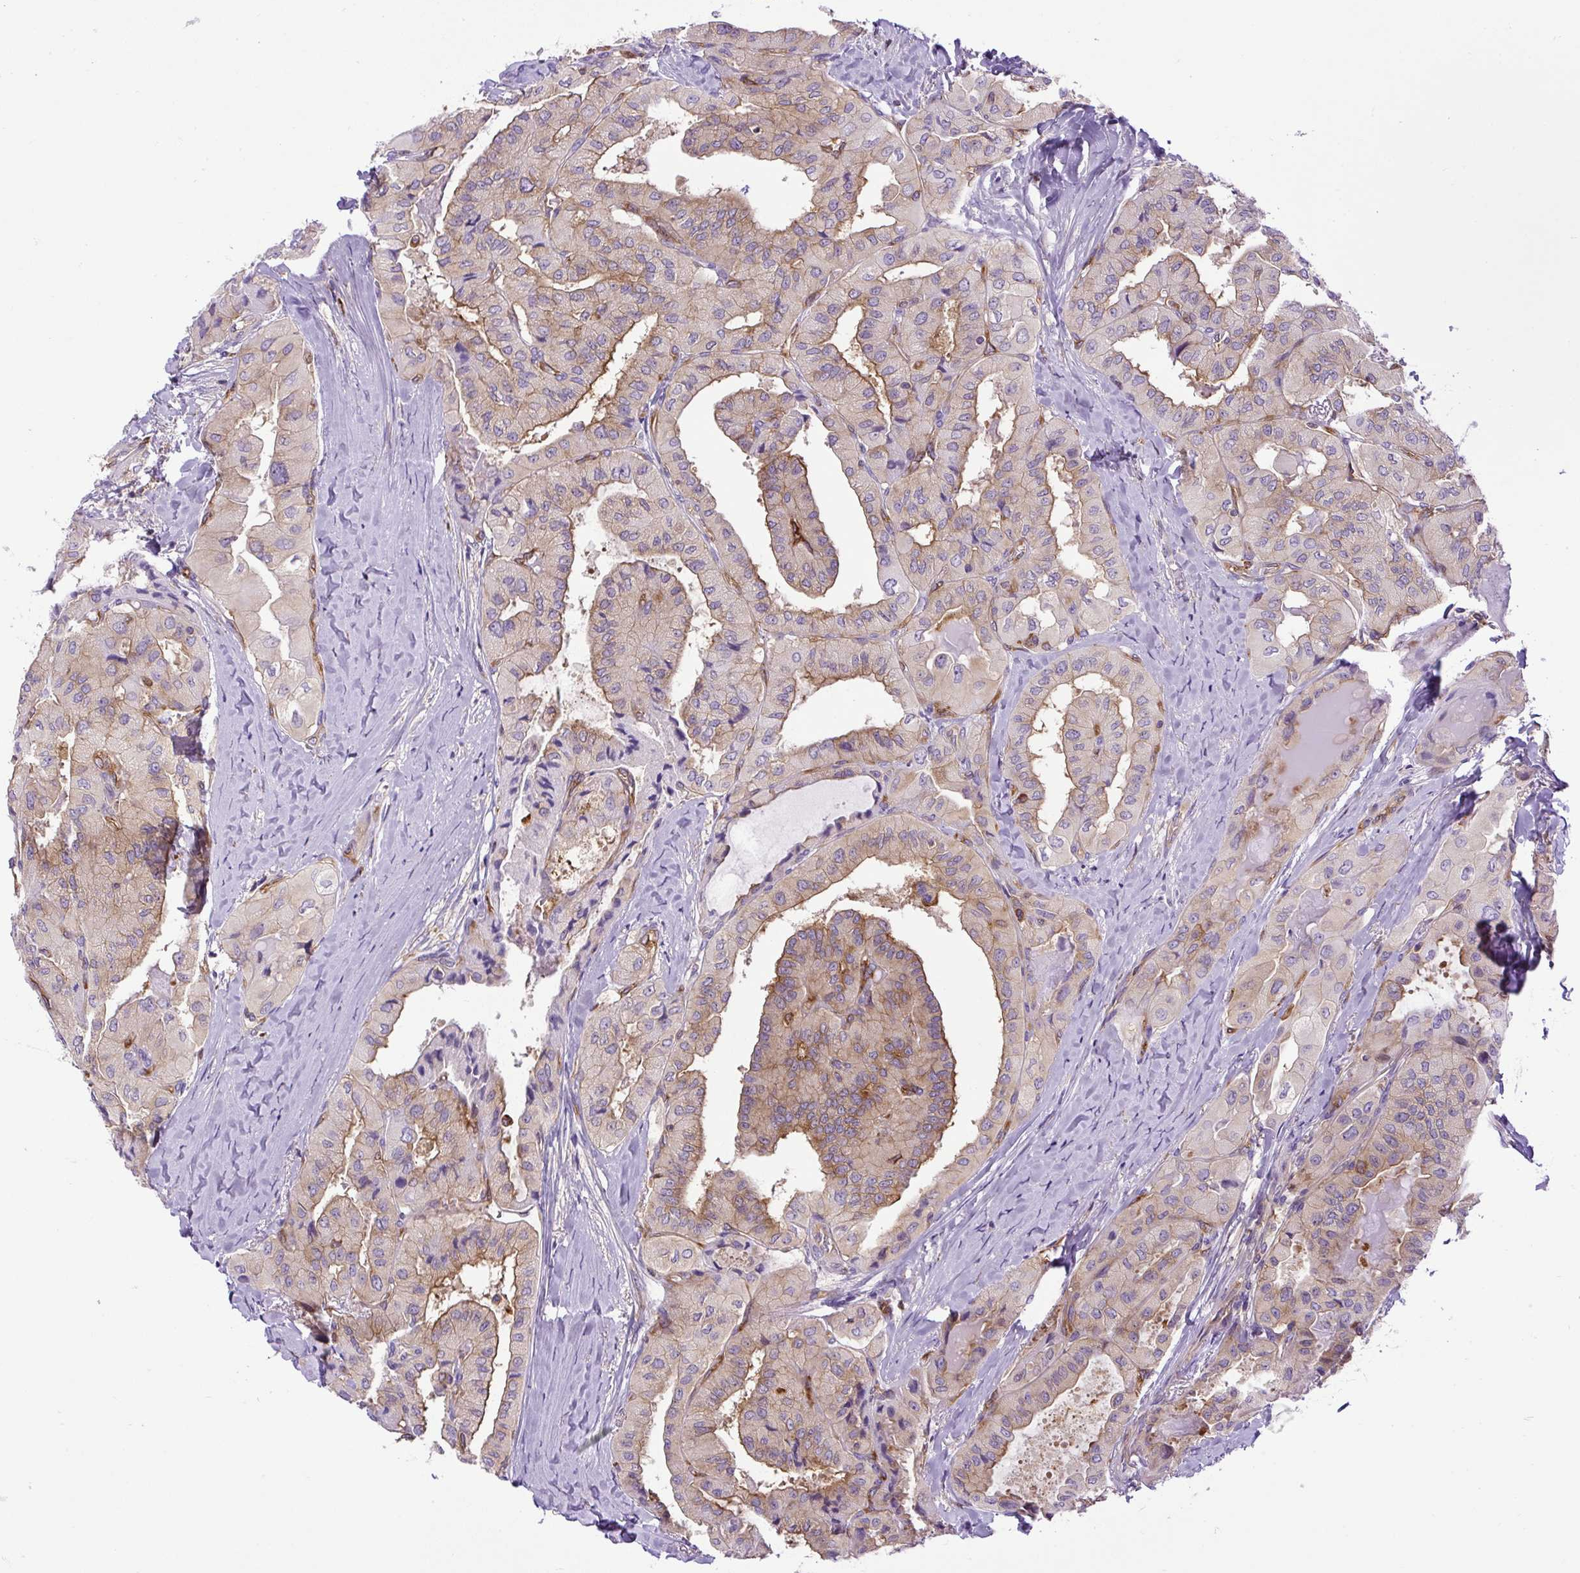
{"staining": {"intensity": "weak", "quantity": ">75%", "location": "cytoplasmic/membranous"}, "tissue": "thyroid cancer", "cell_type": "Tumor cells", "image_type": "cancer", "snomed": [{"axis": "morphology", "description": "Normal tissue, NOS"}, {"axis": "morphology", "description": "Papillary adenocarcinoma, NOS"}, {"axis": "topography", "description": "Thyroid gland"}], "caption": "The photomicrograph displays staining of thyroid cancer (papillary adenocarcinoma), revealing weak cytoplasmic/membranous protein positivity (brown color) within tumor cells. The protein is shown in brown color, while the nuclei are stained blue.", "gene": "MAP1S", "patient": {"sex": "female", "age": 59}}